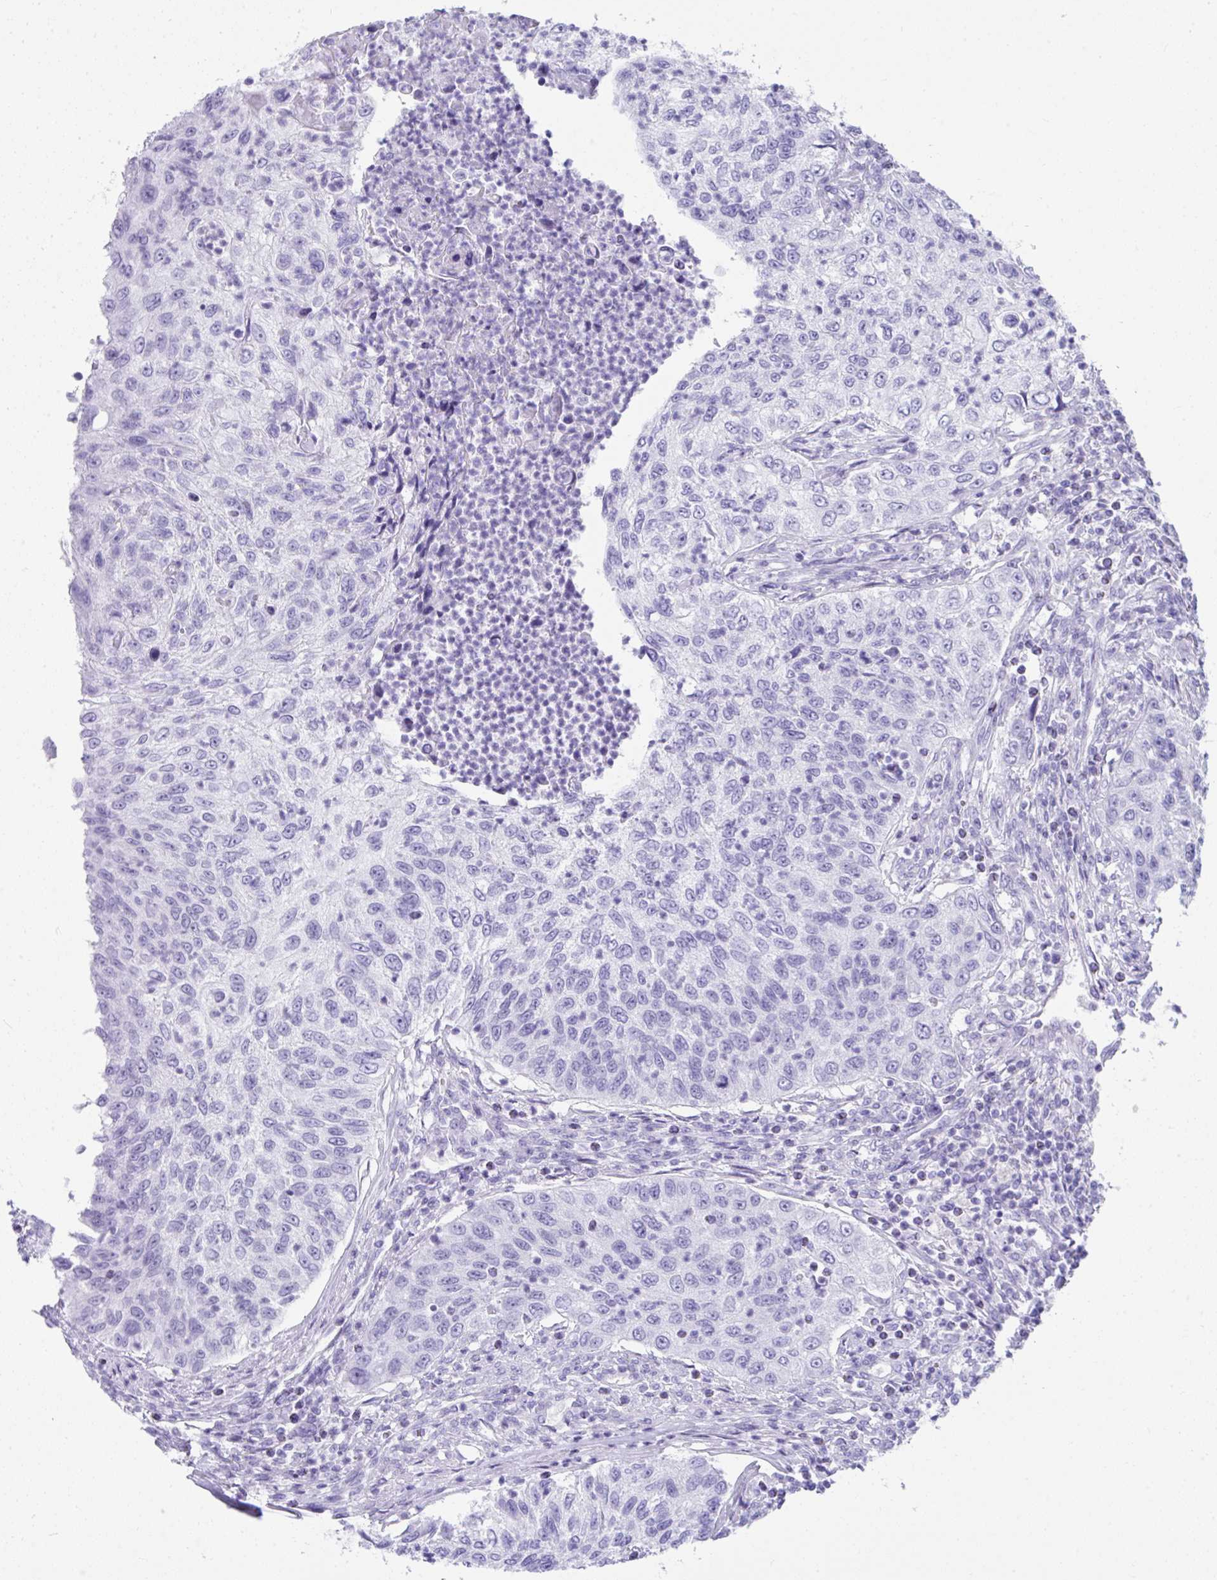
{"staining": {"intensity": "negative", "quantity": "none", "location": "none"}, "tissue": "urothelial cancer", "cell_type": "Tumor cells", "image_type": "cancer", "snomed": [{"axis": "morphology", "description": "Urothelial carcinoma, High grade"}, {"axis": "topography", "description": "Urinary bladder"}], "caption": "This is an IHC image of high-grade urothelial carcinoma. There is no positivity in tumor cells.", "gene": "PSCA", "patient": {"sex": "female", "age": 60}}